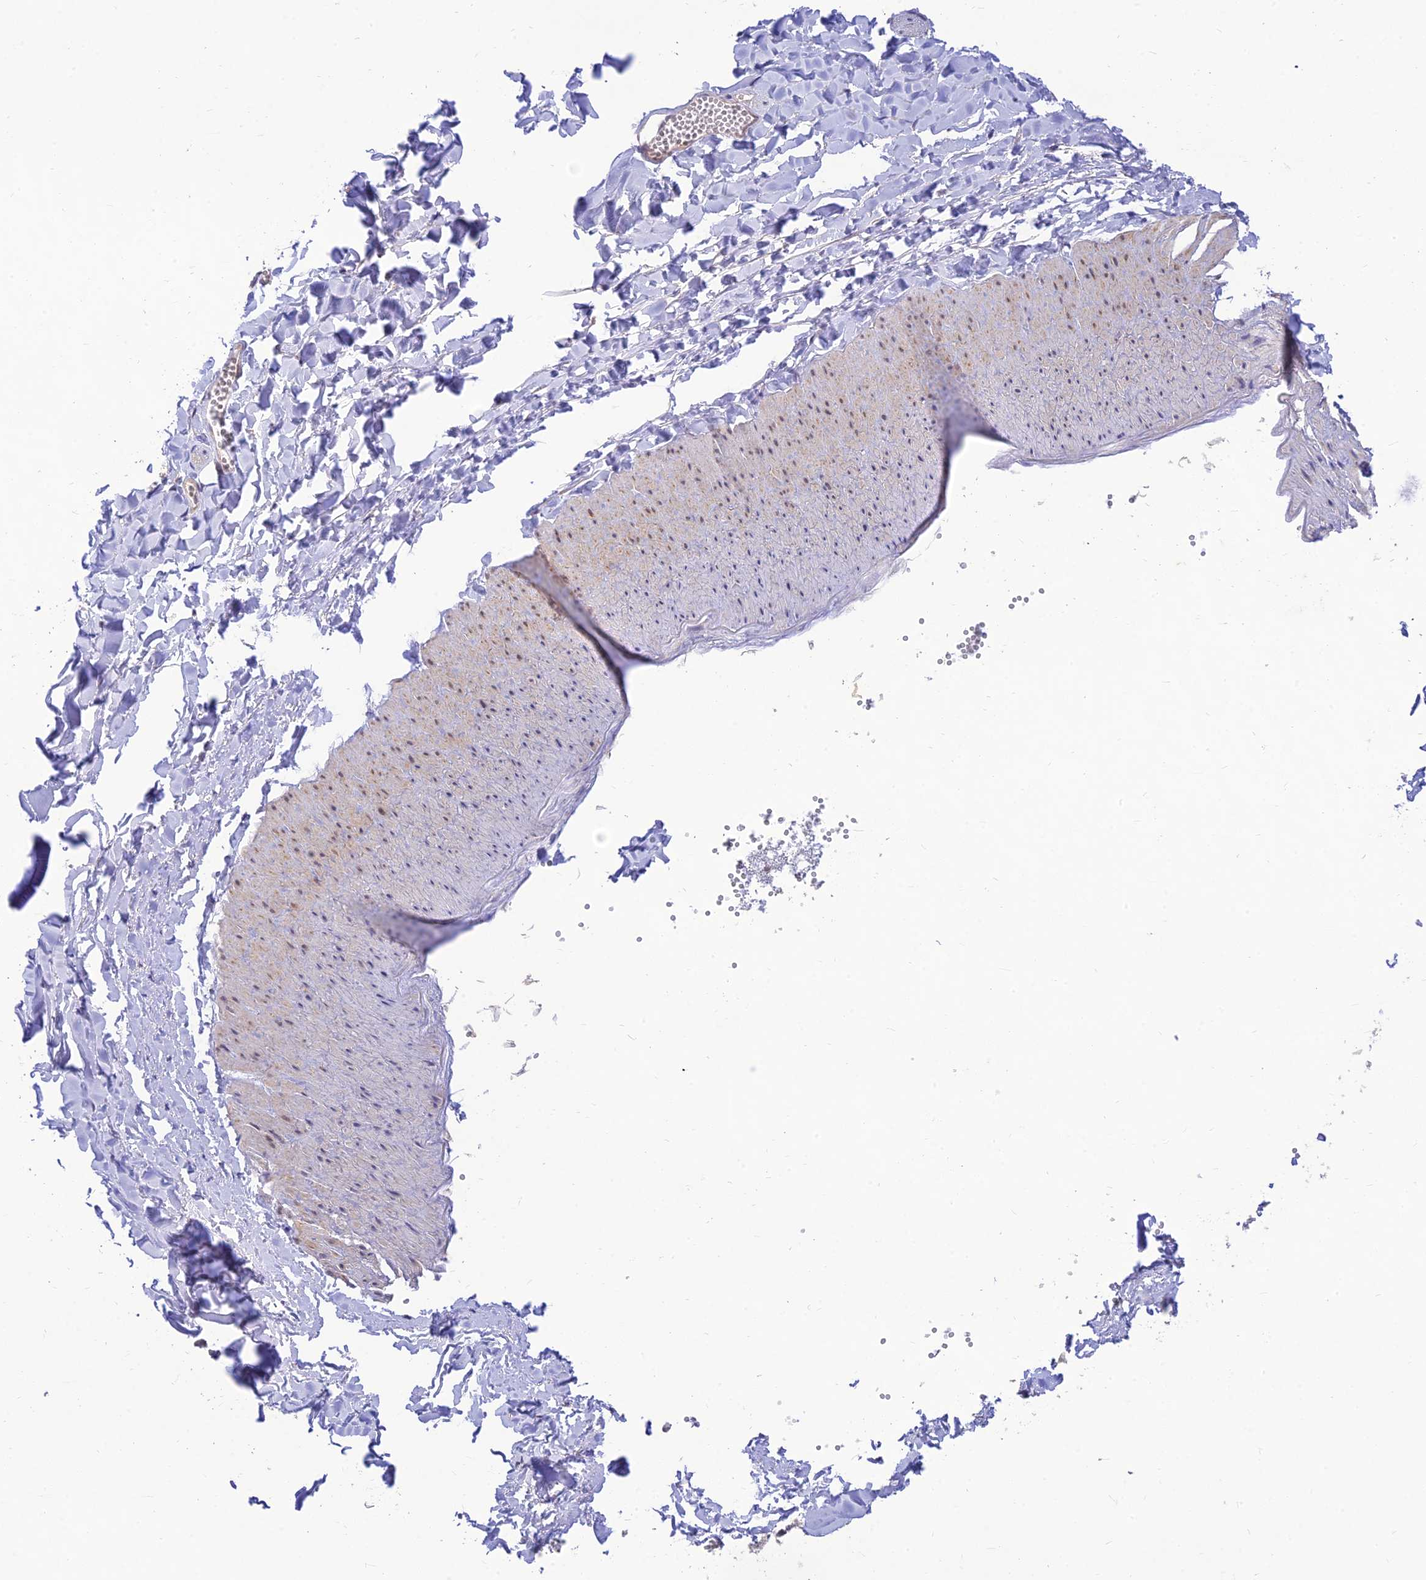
{"staining": {"intensity": "negative", "quantity": "none", "location": "none"}, "tissue": "adipose tissue", "cell_type": "Adipocytes", "image_type": "normal", "snomed": [{"axis": "morphology", "description": "Normal tissue, NOS"}, {"axis": "topography", "description": "Gallbladder"}, {"axis": "topography", "description": "Peripheral nerve tissue"}], "caption": "DAB immunohistochemical staining of normal adipose tissue reveals no significant staining in adipocytes.", "gene": "MICOS13", "patient": {"sex": "male", "age": 38}}